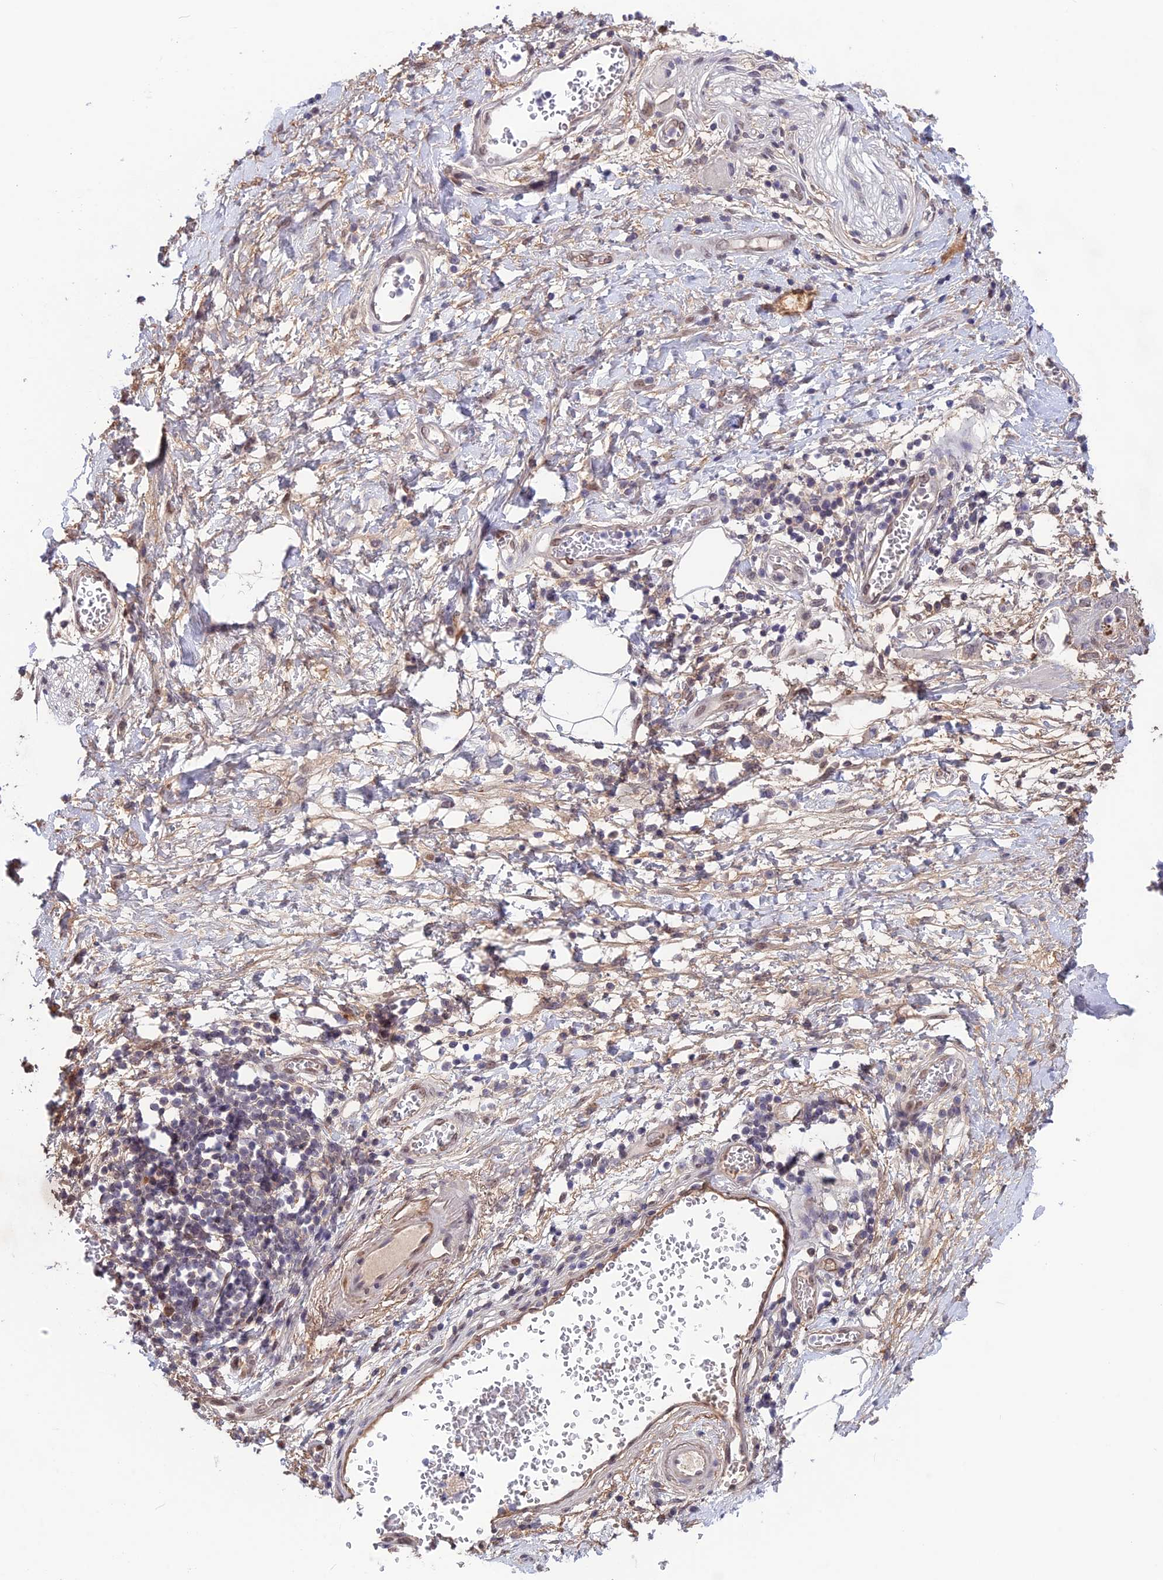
{"staining": {"intensity": "weak", "quantity": ">75%", "location": "cytoplasmic/membranous"}, "tissue": "adipose tissue", "cell_type": "Adipocytes", "image_type": "normal", "snomed": [{"axis": "morphology", "description": "Normal tissue, NOS"}, {"axis": "morphology", "description": "Adenocarcinoma, NOS"}, {"axis": "topography", "description": "Duodenum"}, {"axis": "topography", "description": "Peripheral nerve tissue"}], "caption": "A high-resolution micrograph shows IHC staining of unremarkable adipose tissue, which shows weak cytoplasmic/membranous staining in about >75% of adipocytes.", "gene": "FKBPL", "patient": {"sex": "female", "age": 60}}